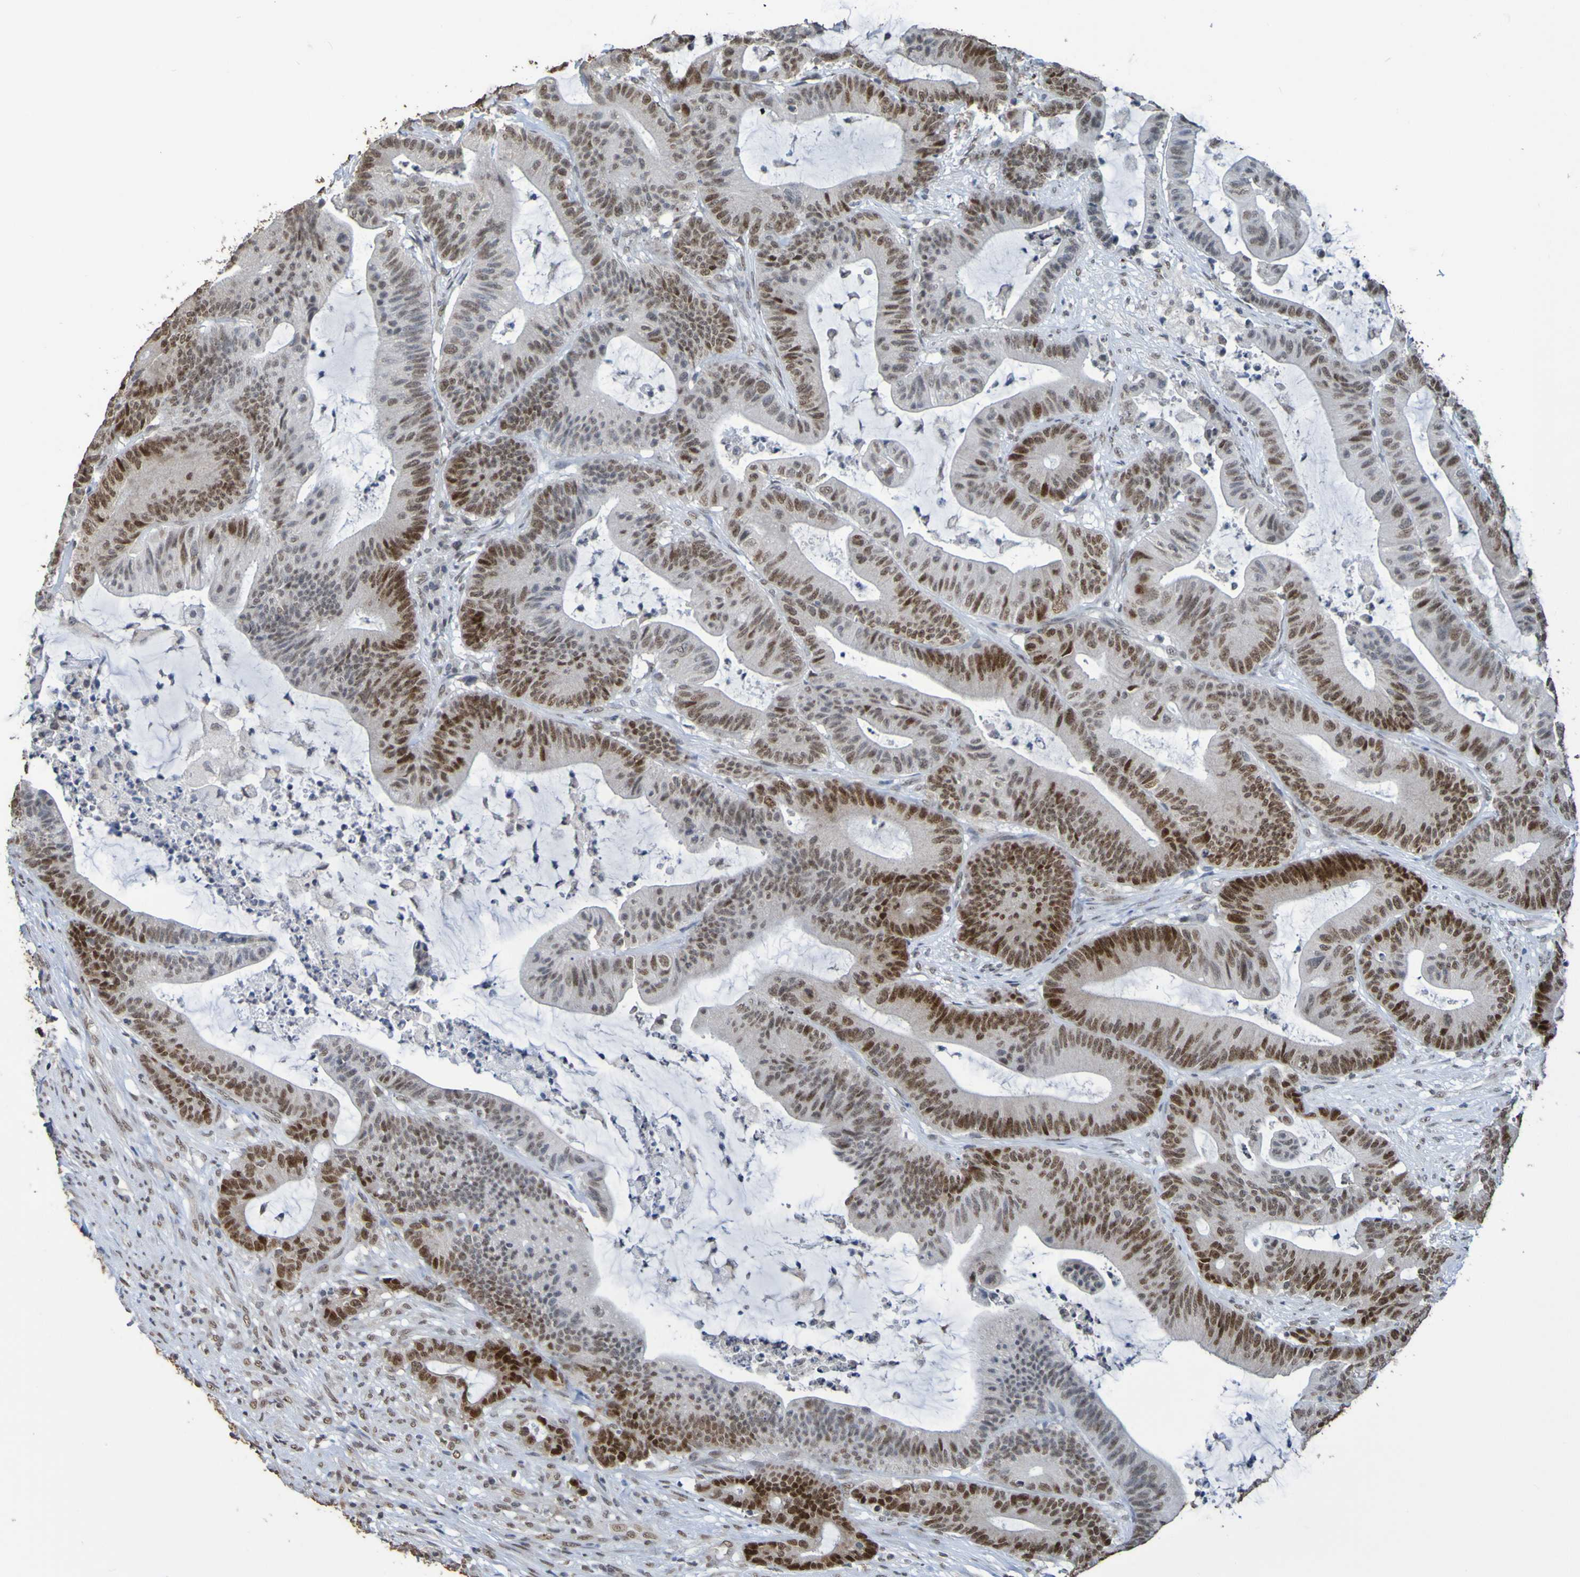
{"staining": {"intensity": "strong", "quantity": "25%-75%", "location": "nuclear"}, "tissue": "colorectal cancer", "cell_type": "Tumor cells", "image_type": "cancer", "snomed": [{"axis": "morphology", "description": "Adenocarcinoma, NOS"}, {"axis": "topography", "description": "Colon"}], "caption": "Immunohistochemistry staining of colorectal adenocarcinoma, which demonstrates high levels of strong nuclear expression in approximately 25%-75% of tumor cells indicating strong nuclear protein expression. The staining was performed using DAB (3,3'-diaminobenzidine) (brown) for protein detection and nuclei were counterstained in hematoxylin (blue).", "gene": "ALKBH2", "patient": {"sex": "female", "age": 84}}